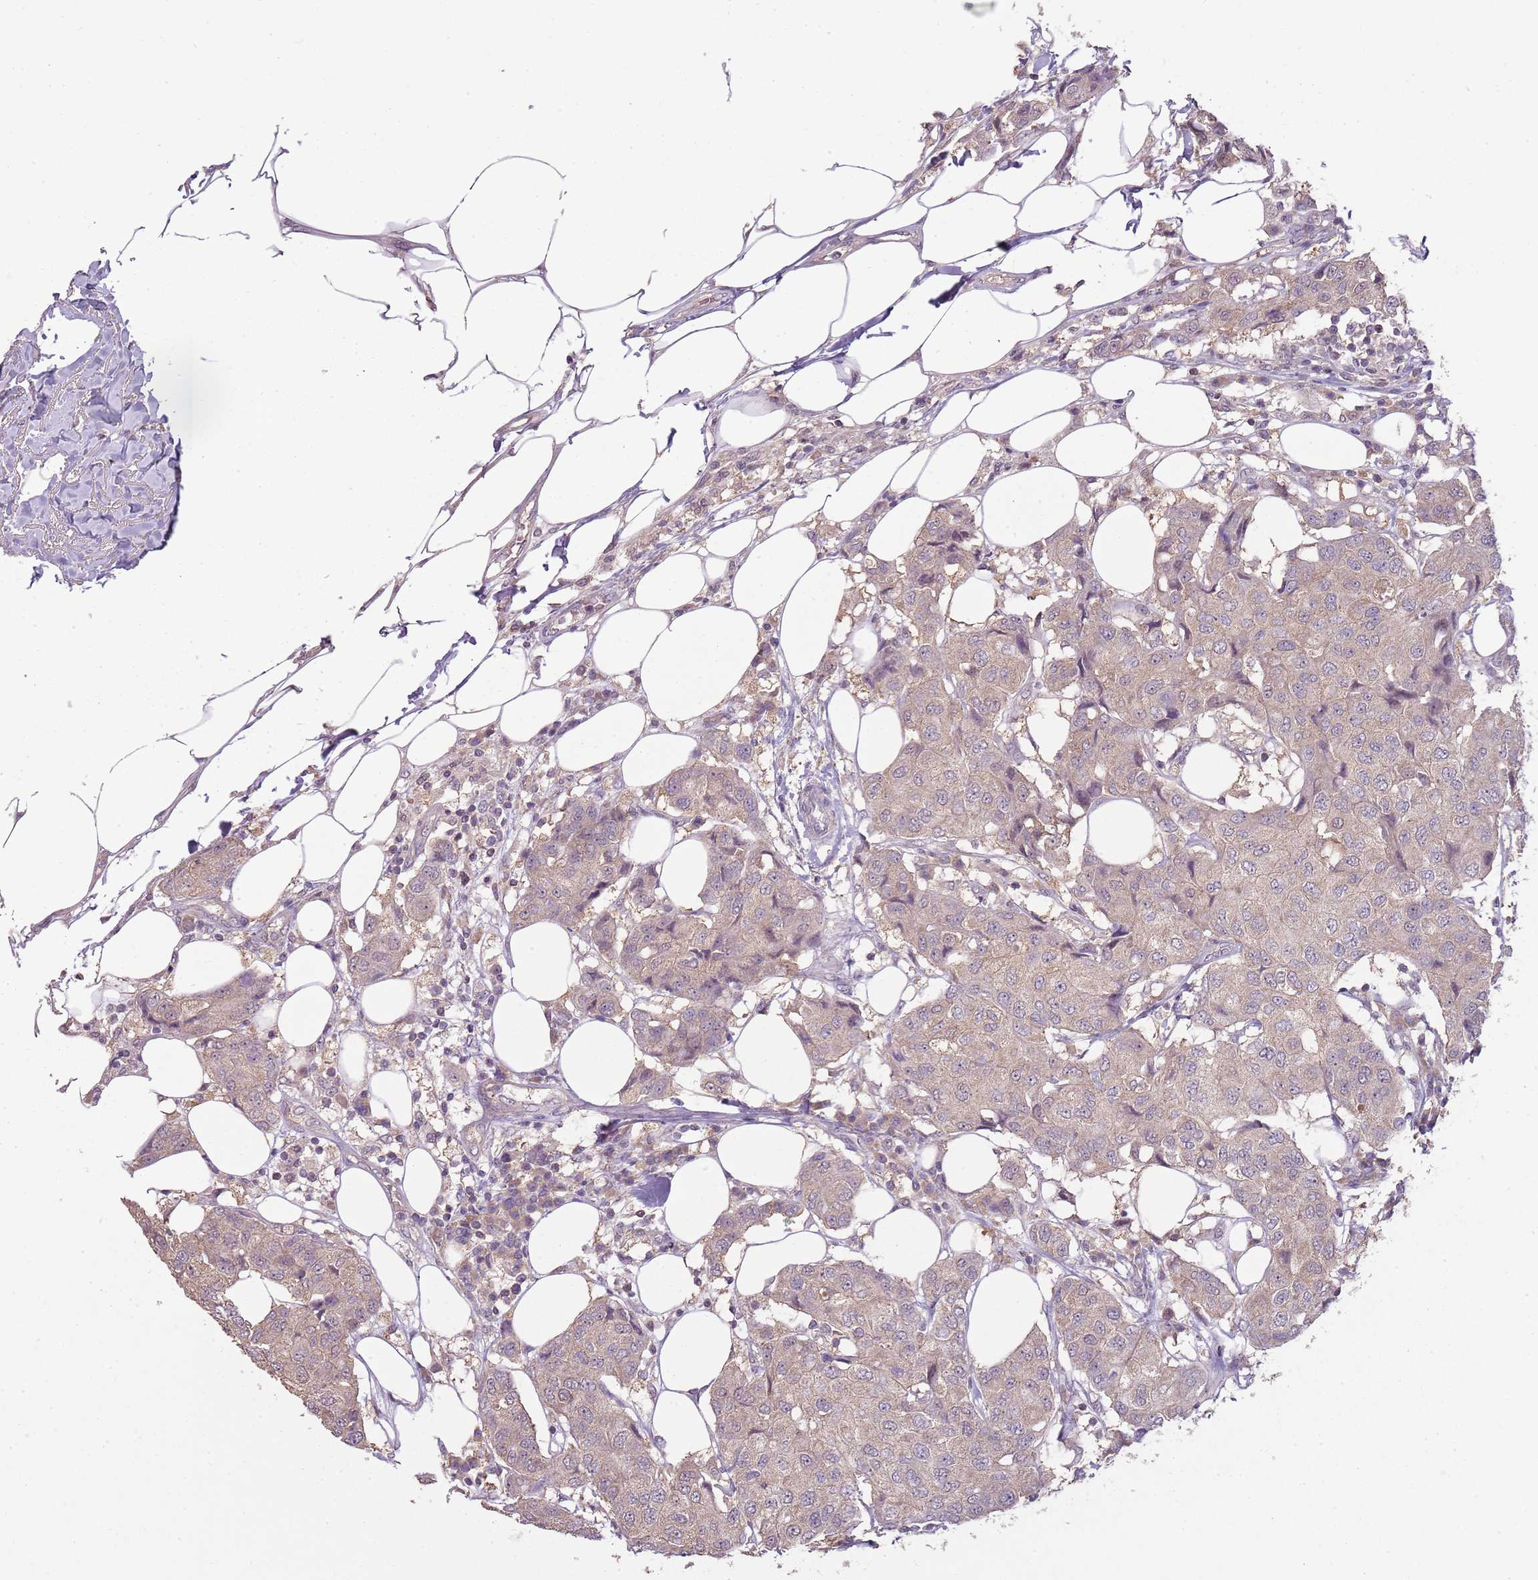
{"staining": {"intensity": "weak", "quantity": "25%-75%", "location": "cytoplasmic/membranous"}, "tissue": "breast cancer", "cell_type": "Tumor cells", "image_type": "cancer", "snomed": [{"axis": "morphology", "description": "Duct carcinoma"}, {"axis": "topography", "description": "Breast"}], "caption": "Brown immunohistochemical staining in infiltrating ductal carcinoma (breast) exhibits weak cytoplasmic/membranous staining in about 25%-75% of tumor cells.", "gene": "TEKT4", "patient": {"sex": "female", "age": 80}}